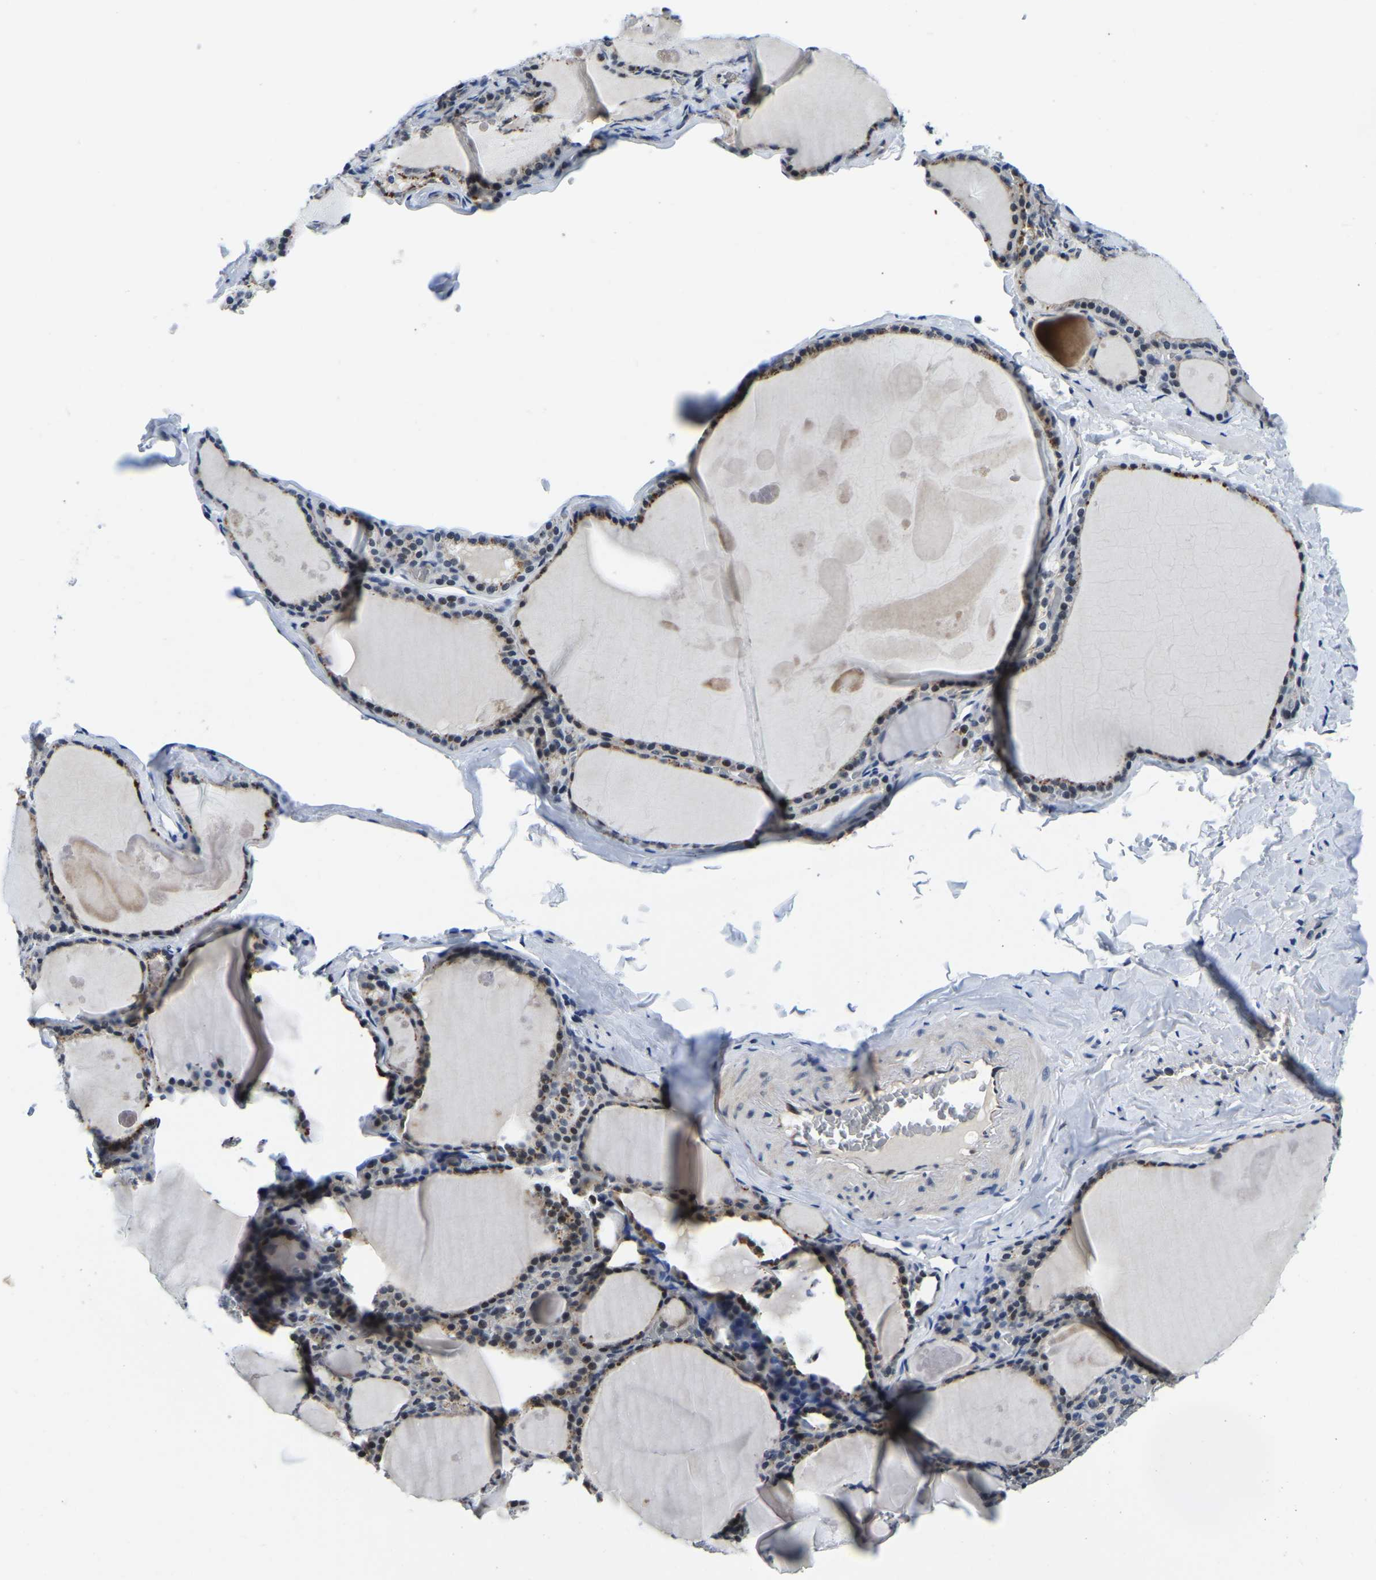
{"staining": {"intensity": "weak", "quantity": "25%-75%", "location": "cytoplasmic/membranous"}, "tissue": "thyroid gland", "cell_type": "Glandular cells", "image_type": "normal", "snomed": [{"axis": "morphology", "description": "Normal tissue, NOS"}, {"axis": "topography", "description": "Thyroid gland"}], "caption": "The micrograph exhibits staining of benign thyroid gland, revealing weak cytoplasmic/membranous protein expression (brown color) within glandular cells. The staining was performed using DAB (3,3'-diaminobenzidine), with brown indicating positive protein expression. Nuclei are stained blue with hematoxylin.", "gene": "POLDIP3", "patient": {"sex": "male", "age": 56}}